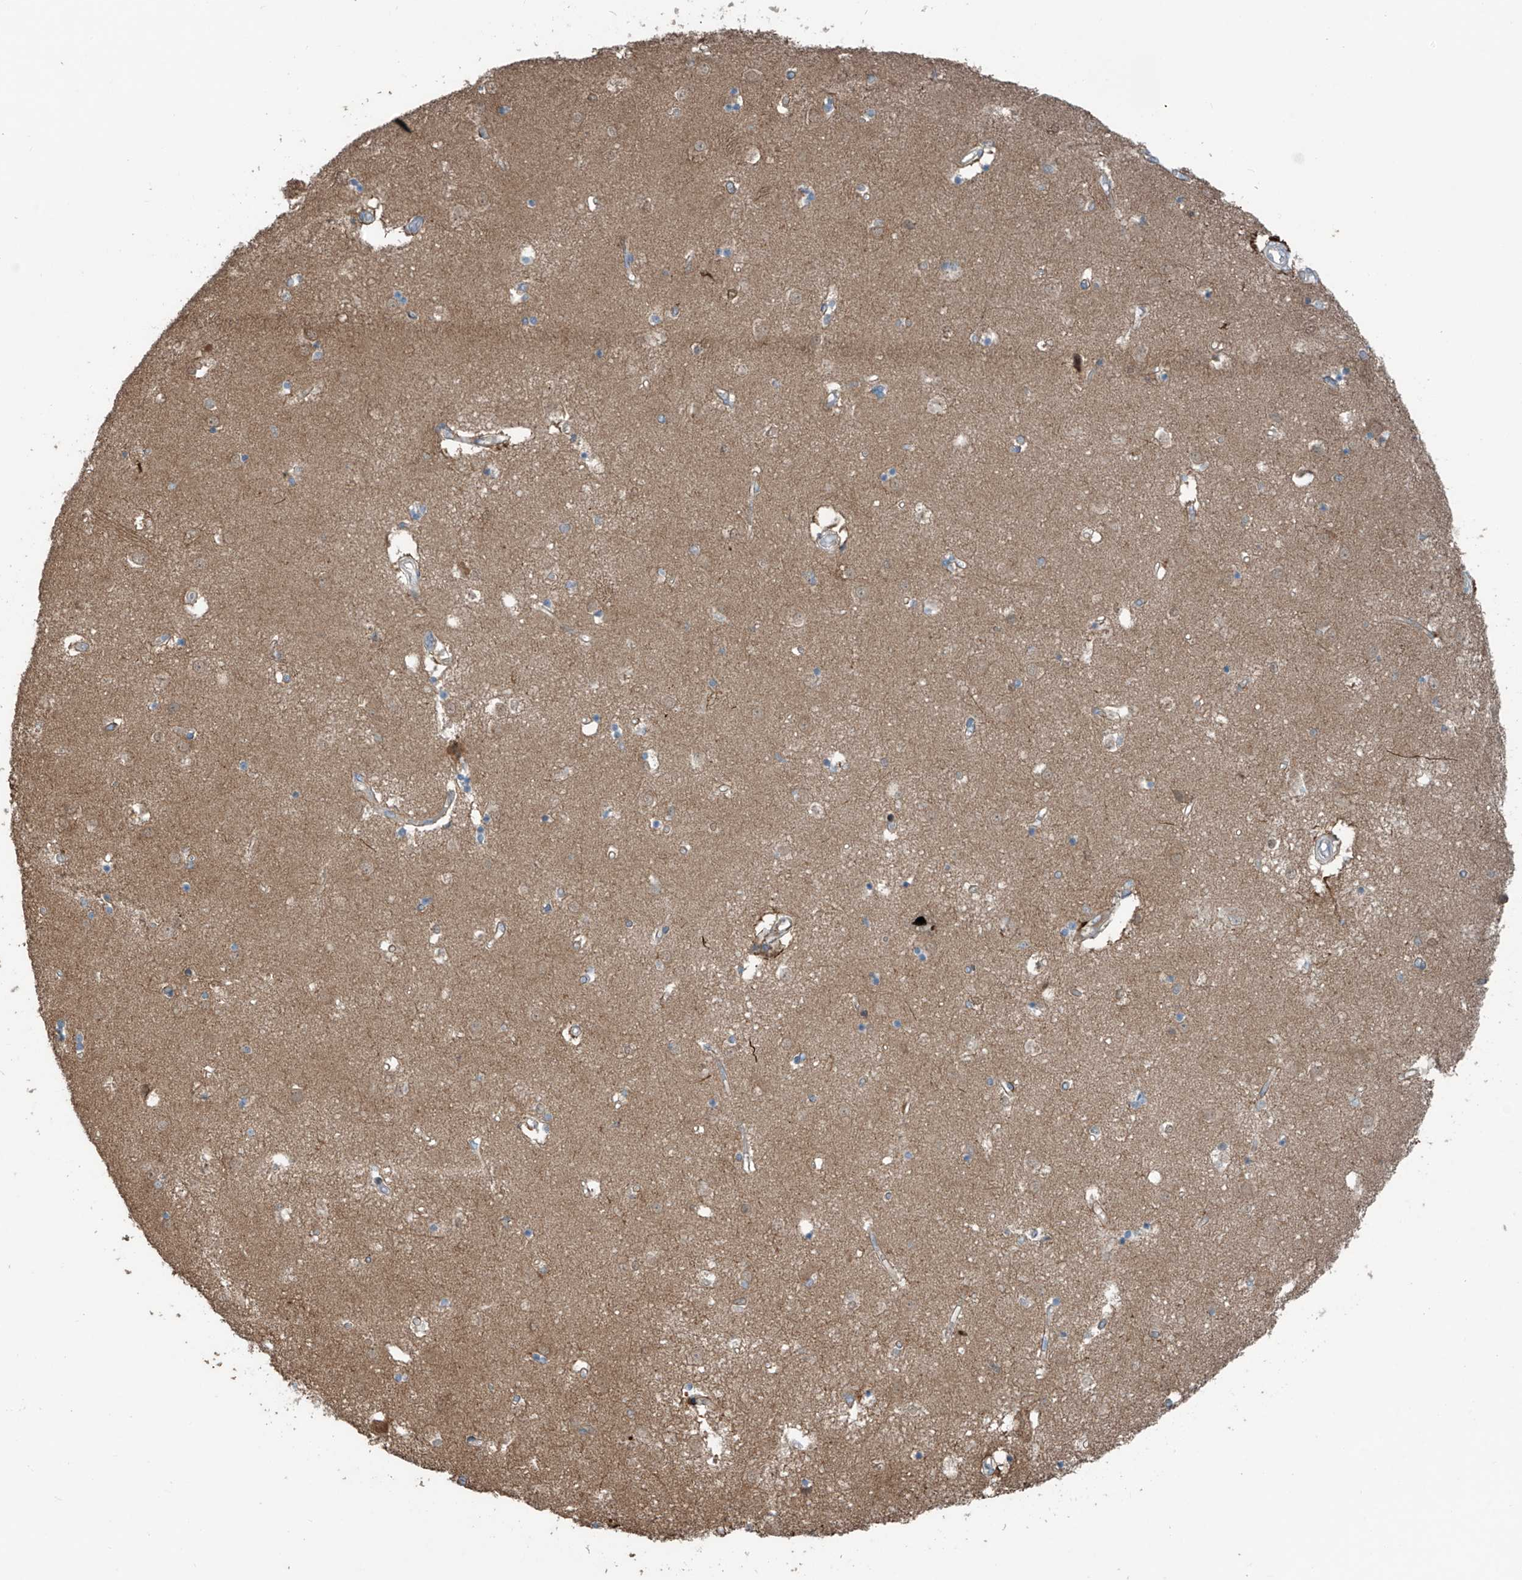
{"staining": {"intensity": "moderate", "quantity": "<25%", "location": "cytoplasmic/membranous"}, "tissue": "caudate", "cell_type": "Glial cells", "image_type": "normal", "snomed": [{"axis": "morphology", "description": "Normal tissue, NOS"}, {"axis": "topography", "description": "Lateral ventricle wall"}], "caption": "Immunohistochemistry (IHC) (DAB (3,3'-diaminobenzidine)) staining of benign caudate reveals moderate cytoplasmic/membranous protein positivity in about <25% of glial cells. The staining was performed using DAB to visualize the protein expression in brown, while the nuclei were stained in blue with hematoxylin (Magnification: 20x).", "gene": "SAMD3", "patient": {"sex": "male", "age": 45}}